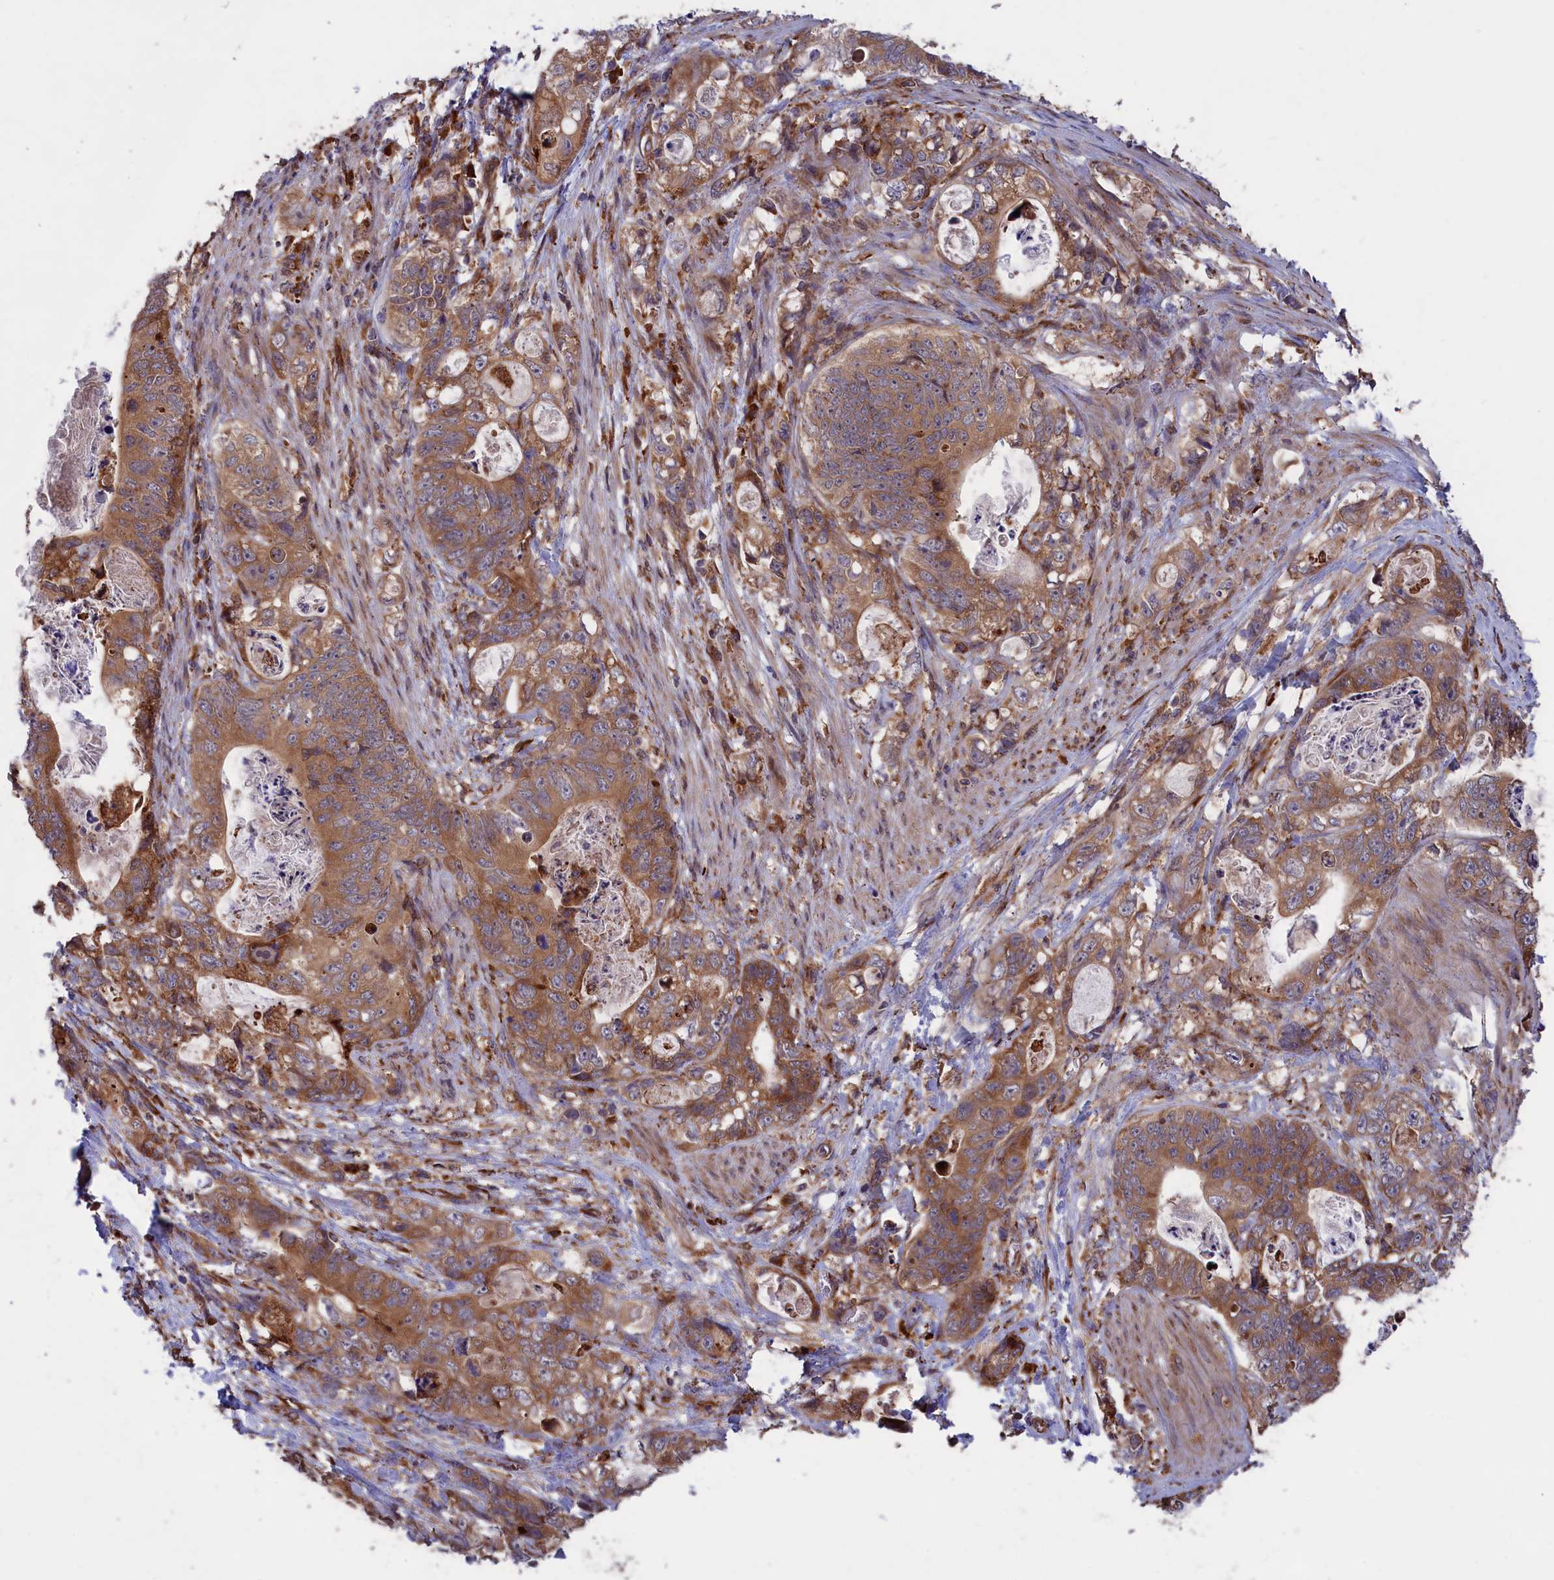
{"staining": {"intensity": "moderate", "quantity": ">75%", "location": "cytoplasmic/membranous"}, "tissue": "stomach cancer", "cell_type": "Tumor cells", "image_type": "cancer", "snomed": [{"axis": "morphology", "description": "Normal tissue, NOS"}, {"axis": "morphology", "description": "Adenocarcinoma, NOS"}, {"axis": "topography", "description": "Stomach"}], "caption": "Human stomach adenocarcinoma stained for a protein (brown) exhibits moderate cytoplasmic/membranous positive positivity in about >75% of tumor cells.", "gene": "PLA2G4C", "patient": {"sex": "female", "age": 89}}